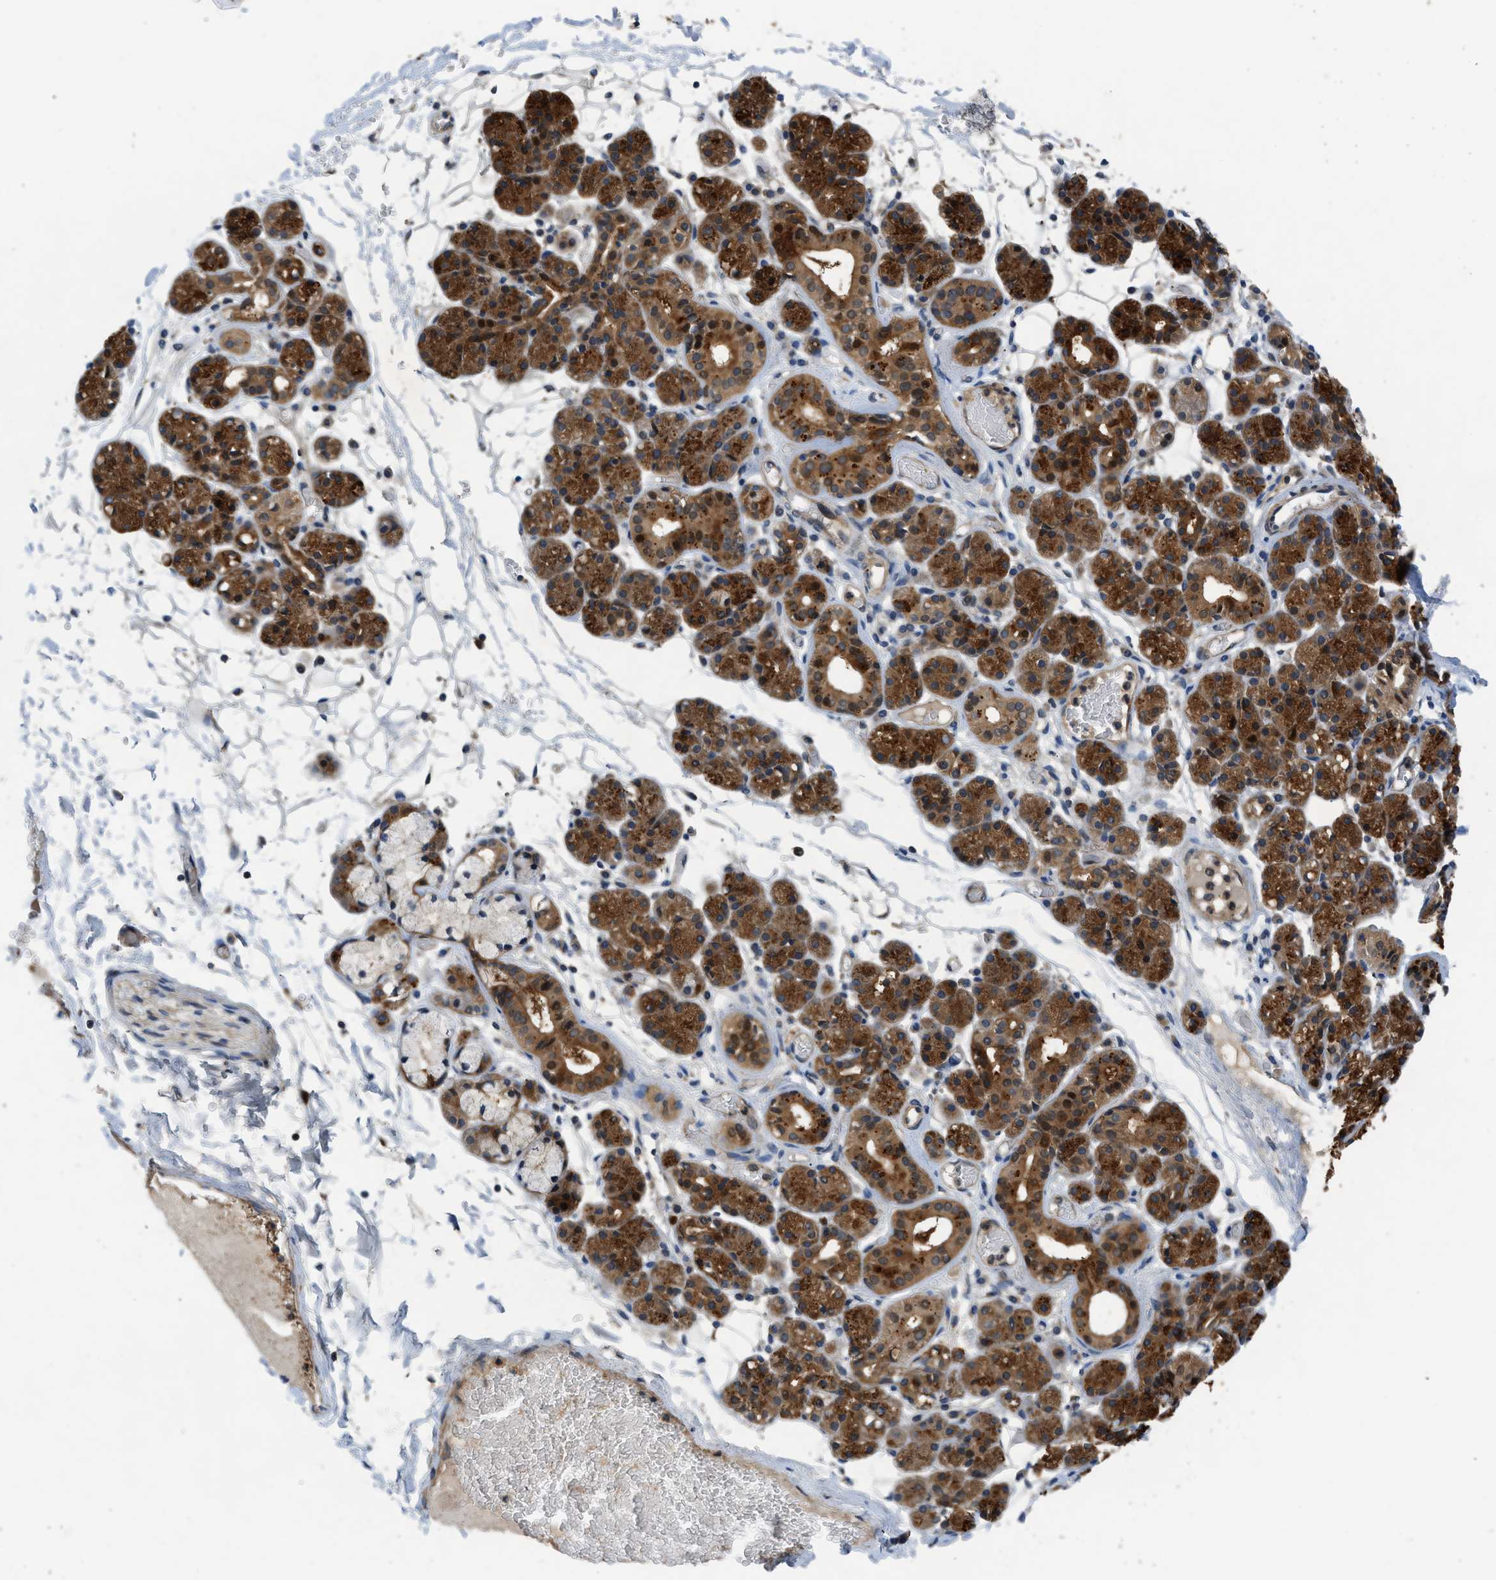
{"staining": {"intensity": "strong", "quantity": "25%-75%", "location": "cytoplasmic/membranous"}, "tissue": "salivary gland", "cell_type": "Glandular cells", "image_type": "normal", "snomed": [{"axis": "morphology", "description": "Normal tissue, NOS"}, {"axis": "topography", "description": "Salivary gland"}], "caption": "Immunohistochemistry (IHC) histopathology image of benign salivary gland: salivary gland stained using IHC exhibits high levels of strong protein expression localized specifically in the cytoplasmic/membranous of glandular cells, appearing as a cytoplasmic/membranous brown color.", "gene": "GPR31", "patient": {"sex": "male", "age": 63}}